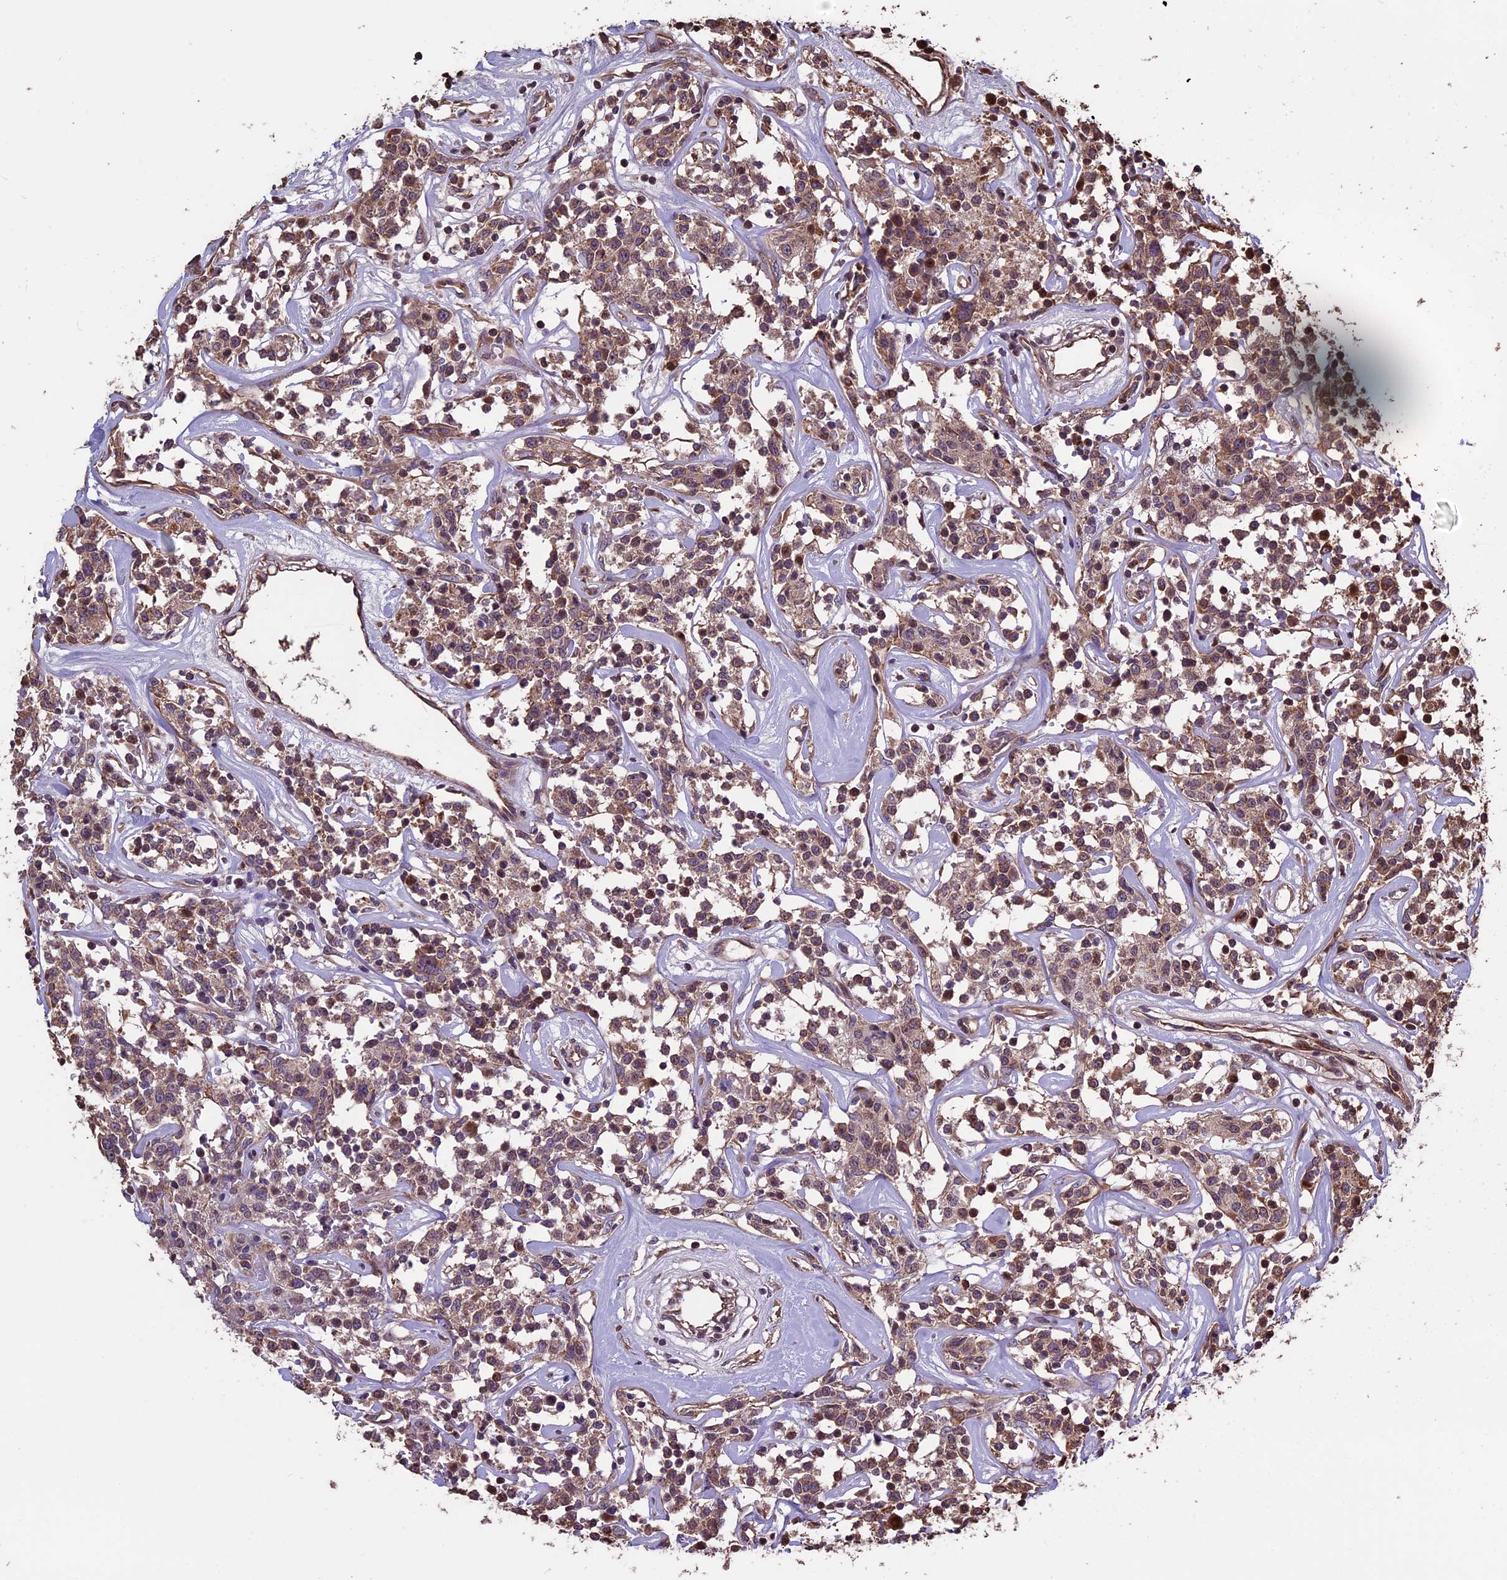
{"staining": {"intensity": "moderate", "quantity": ">75%", "location": "cytoplasmic/membranous"}, "tissue": "lymphoma", "cell_type": "Tumor cells", "image_type": "cancer", "snomed": [{"axis": "morphology", "description": "Malignant lymphoma, non-Hodgkin's type, Low grade"}, {"axis": "topography", "description": "Small intestine"}], "caption": "Approximately >75% of tumor cells in human lymphoma reveal moderate cytoplasmic/membranous protein positivity as visualized by brown immunohistochemical staining.", "gene": "VWA3A", "patient": {"sex": "female", "age": 59}}